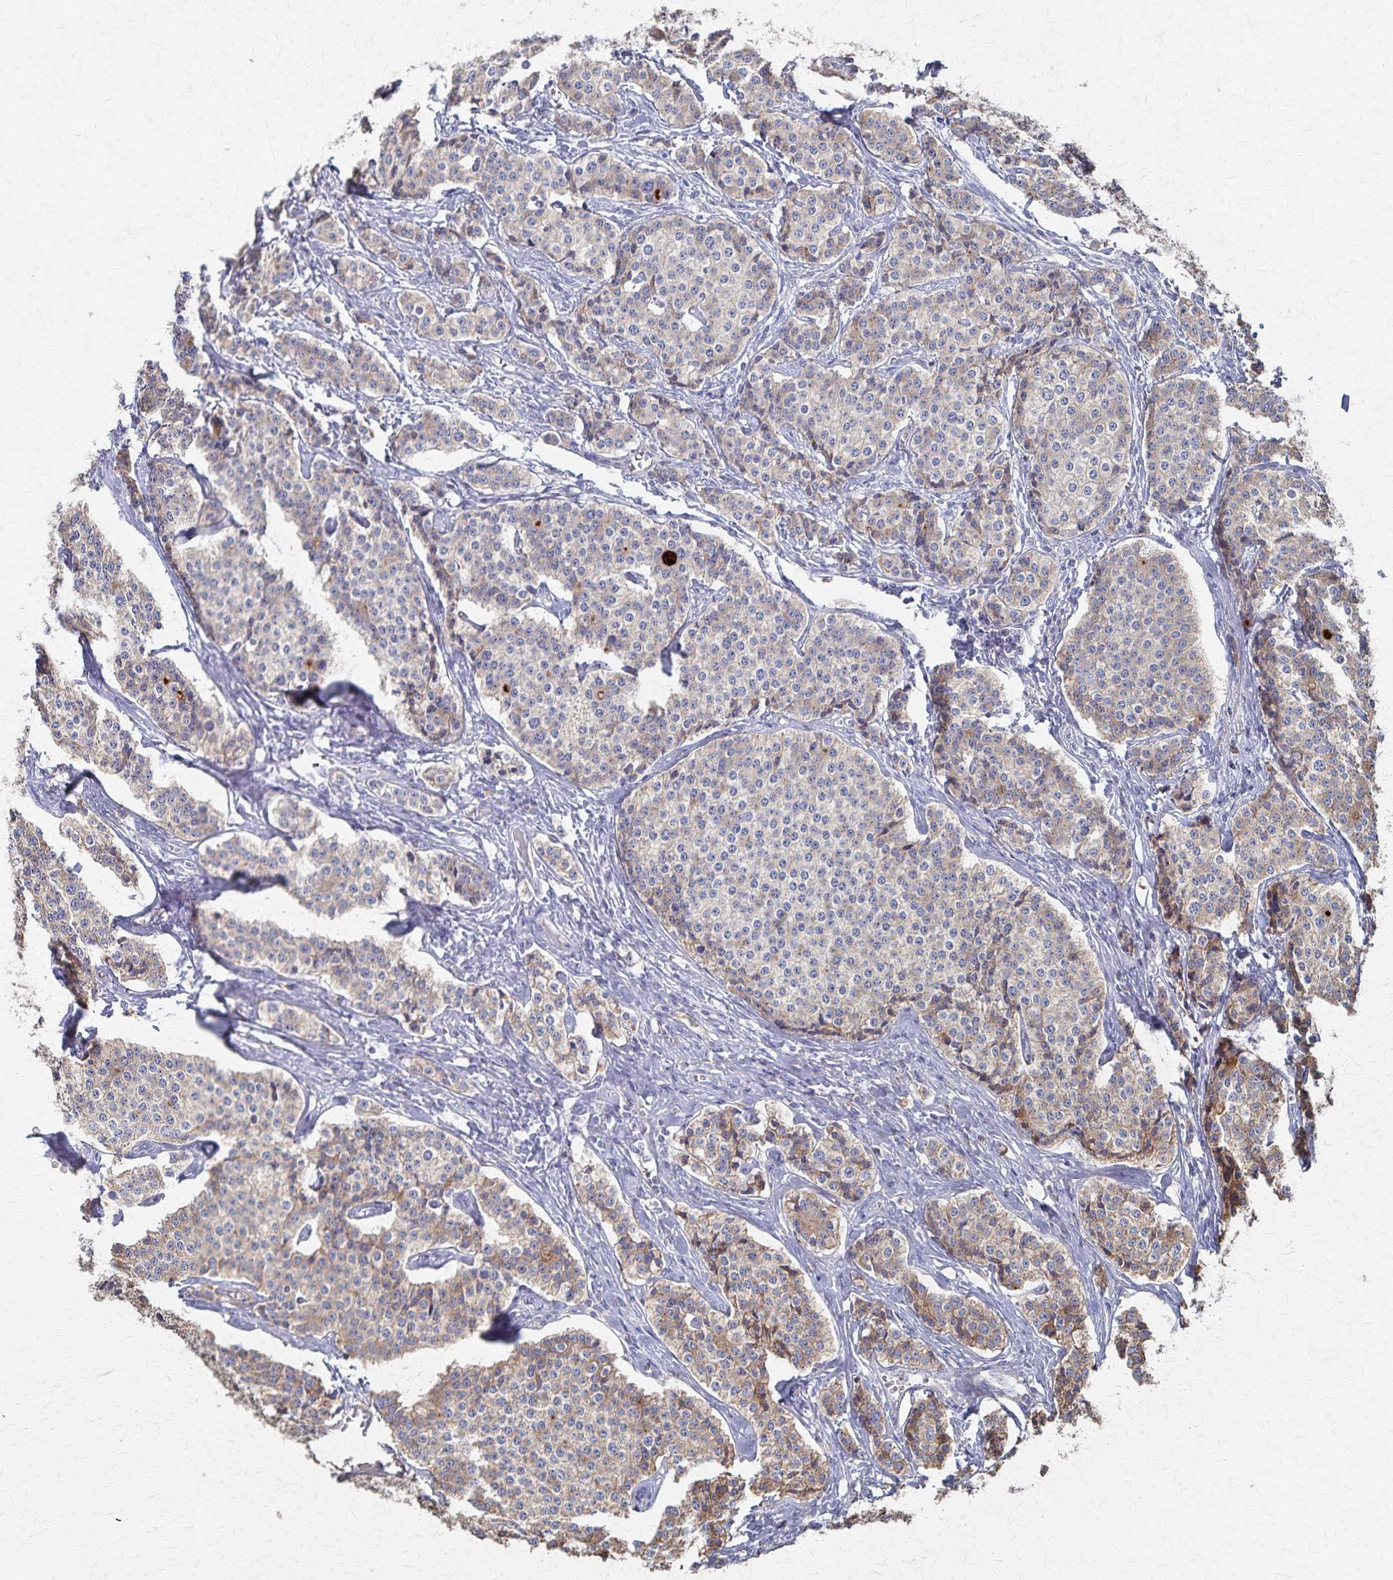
{"staining": {"intensity": "weak", "quantity": "25%-75%", "location": "cytoplasmic/membranous"}, "tissue": "carcinoid", "cell_type": "Tumor cells", "image_type": "cancer", "snomed": [{"axis": "morphology", "description": "Carcinoid, malignant, NOS"}, {"axis": "topography", "description": "Small intestine"}], "caption": "Immunohistochemical staining of carcinoid displays low levels of weak cytoplasmic/membranous protein staining in approximately 25%-75% of tumor cells.", "gene": "PGAP2", "patient": {"sex": "female", "age": 64}}